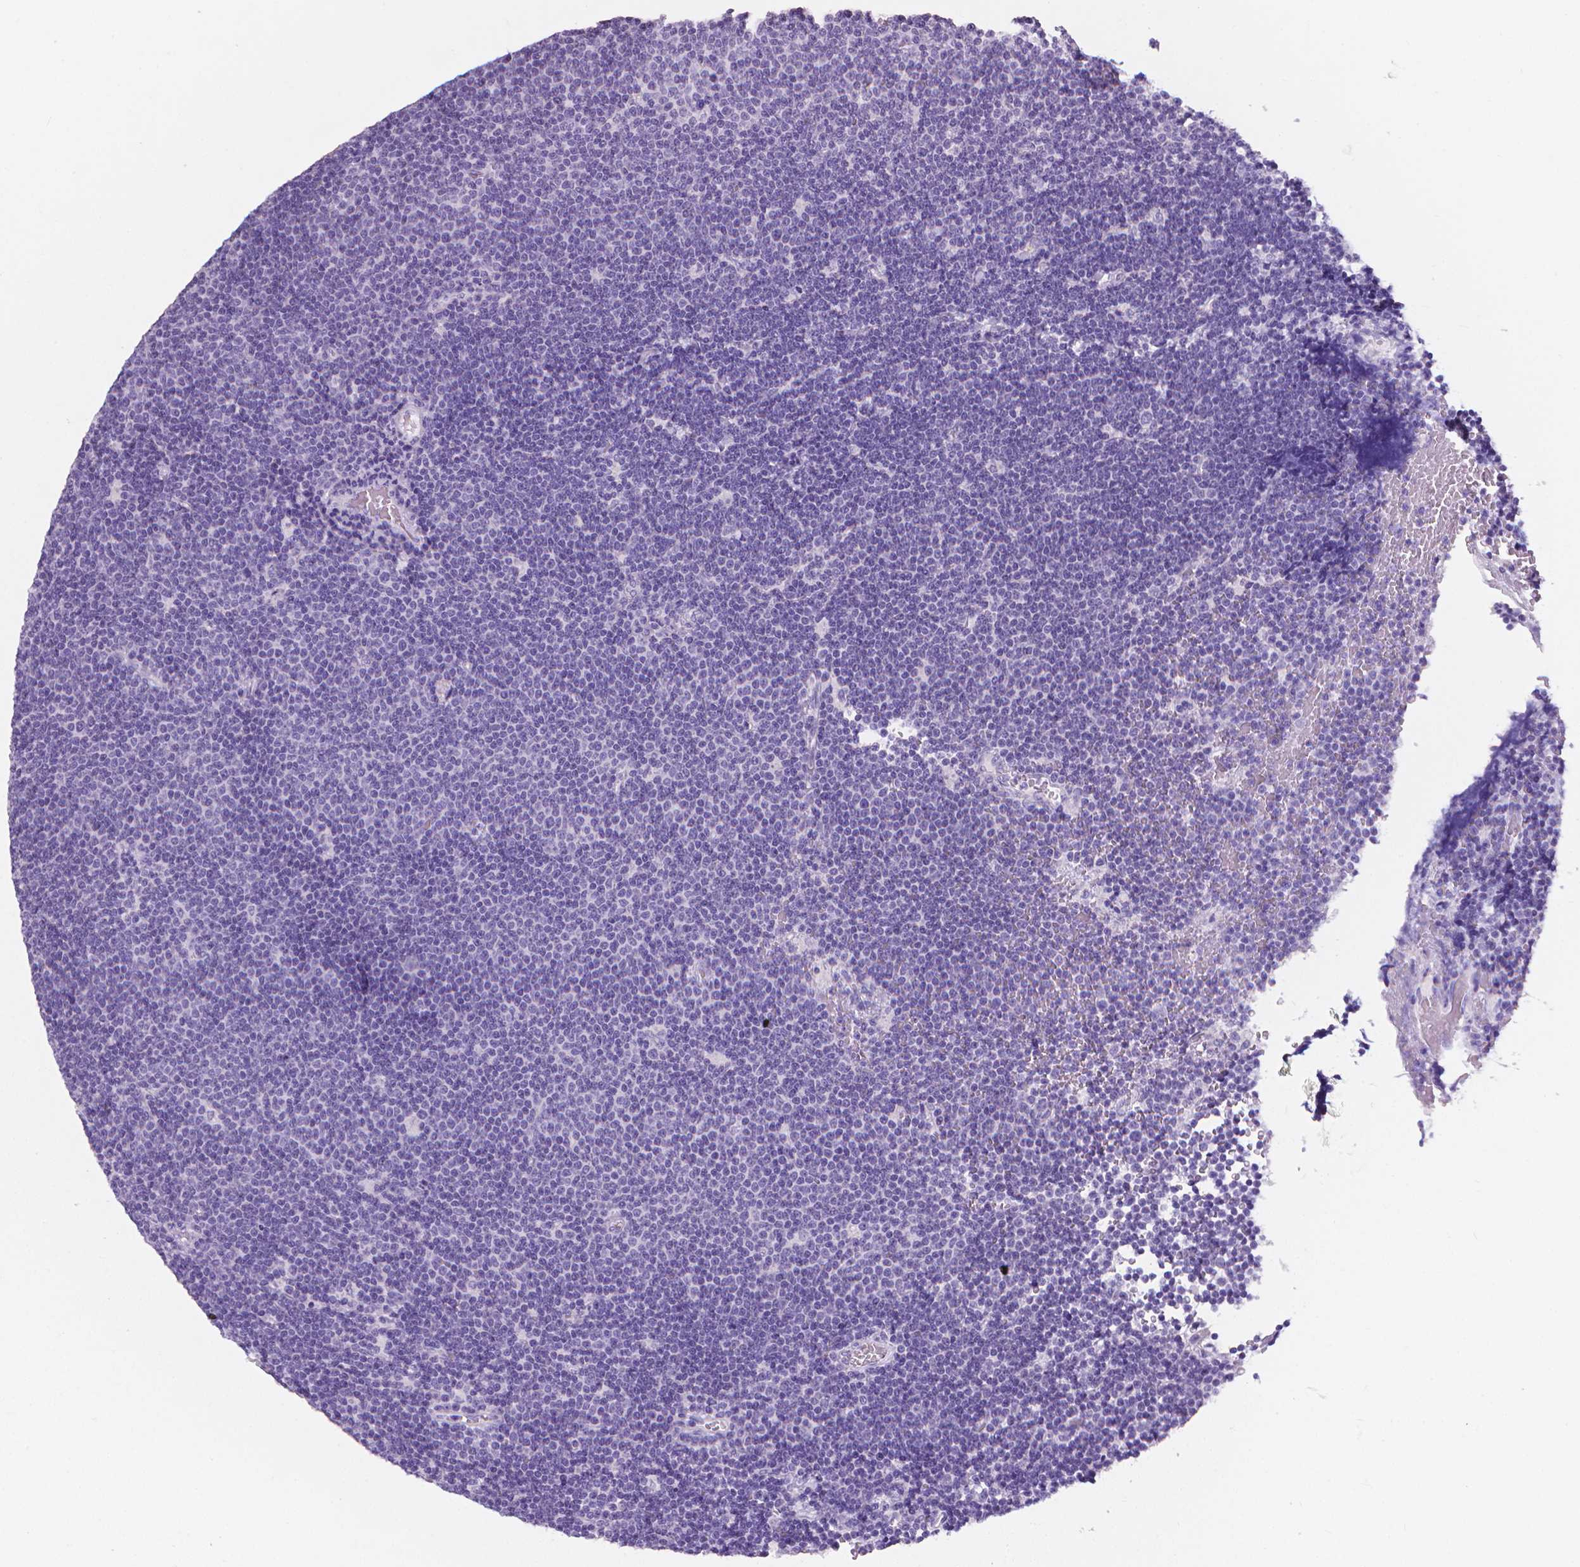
{"staining": {"intensity": "negative", "quantity": "none", "location": "none"}, "tissue": "lymphoma", "cell_type": "Tumor cells", "image_type": "cancer", "snomed": [{"axis": "morphology", "description": "Malignant lymphoma, non-Hodgkin's type, Low grade"}, {"axis": "topography", "description": "Brain"}], "caption": "DAB immunohistochemical staining of human low-grade malignant lymphoma, non-Hodgkin's type reveals no significant expression in tumor cells.", "gene": "XPNPEP2", "patient": {"sex": "female", "age": 66}}